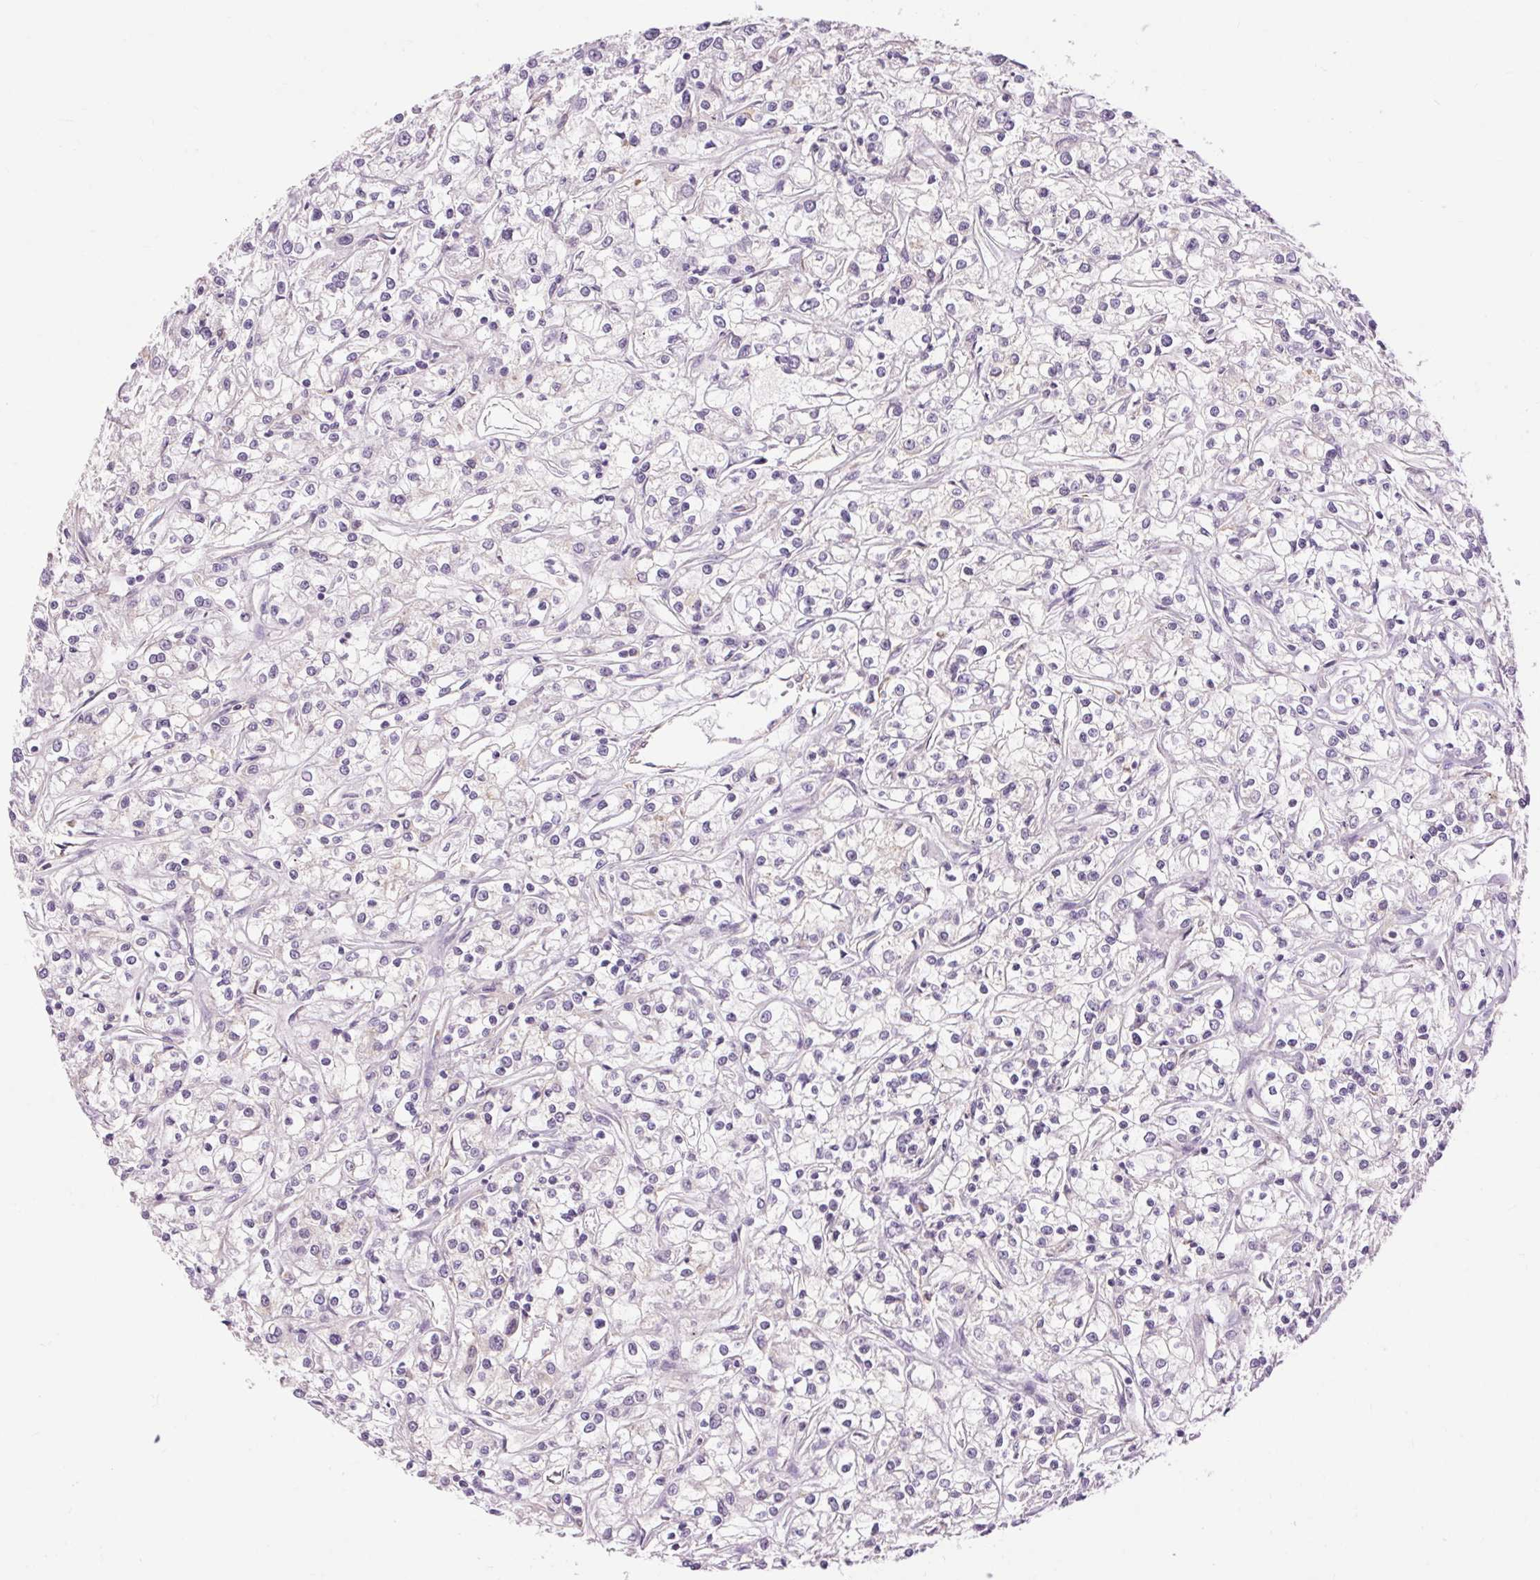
{"staining": {"intensity": "negative", "quantity": "none", "location": "none"}, "tissue": "renal cancer", "cell_type": "Tumor cells", "image_type": "cancer", "snomed": [{"axis": "morphology", "description": "Adenocarcinoma, NOS"}, {"axis": "topography", "description": "Kidney"}], "caption": "There is no significant expression in tumor cells of renal adenocarcinoma.", "gene": "TM6SF1", "patient": {"sex": "female", "age": 59}}